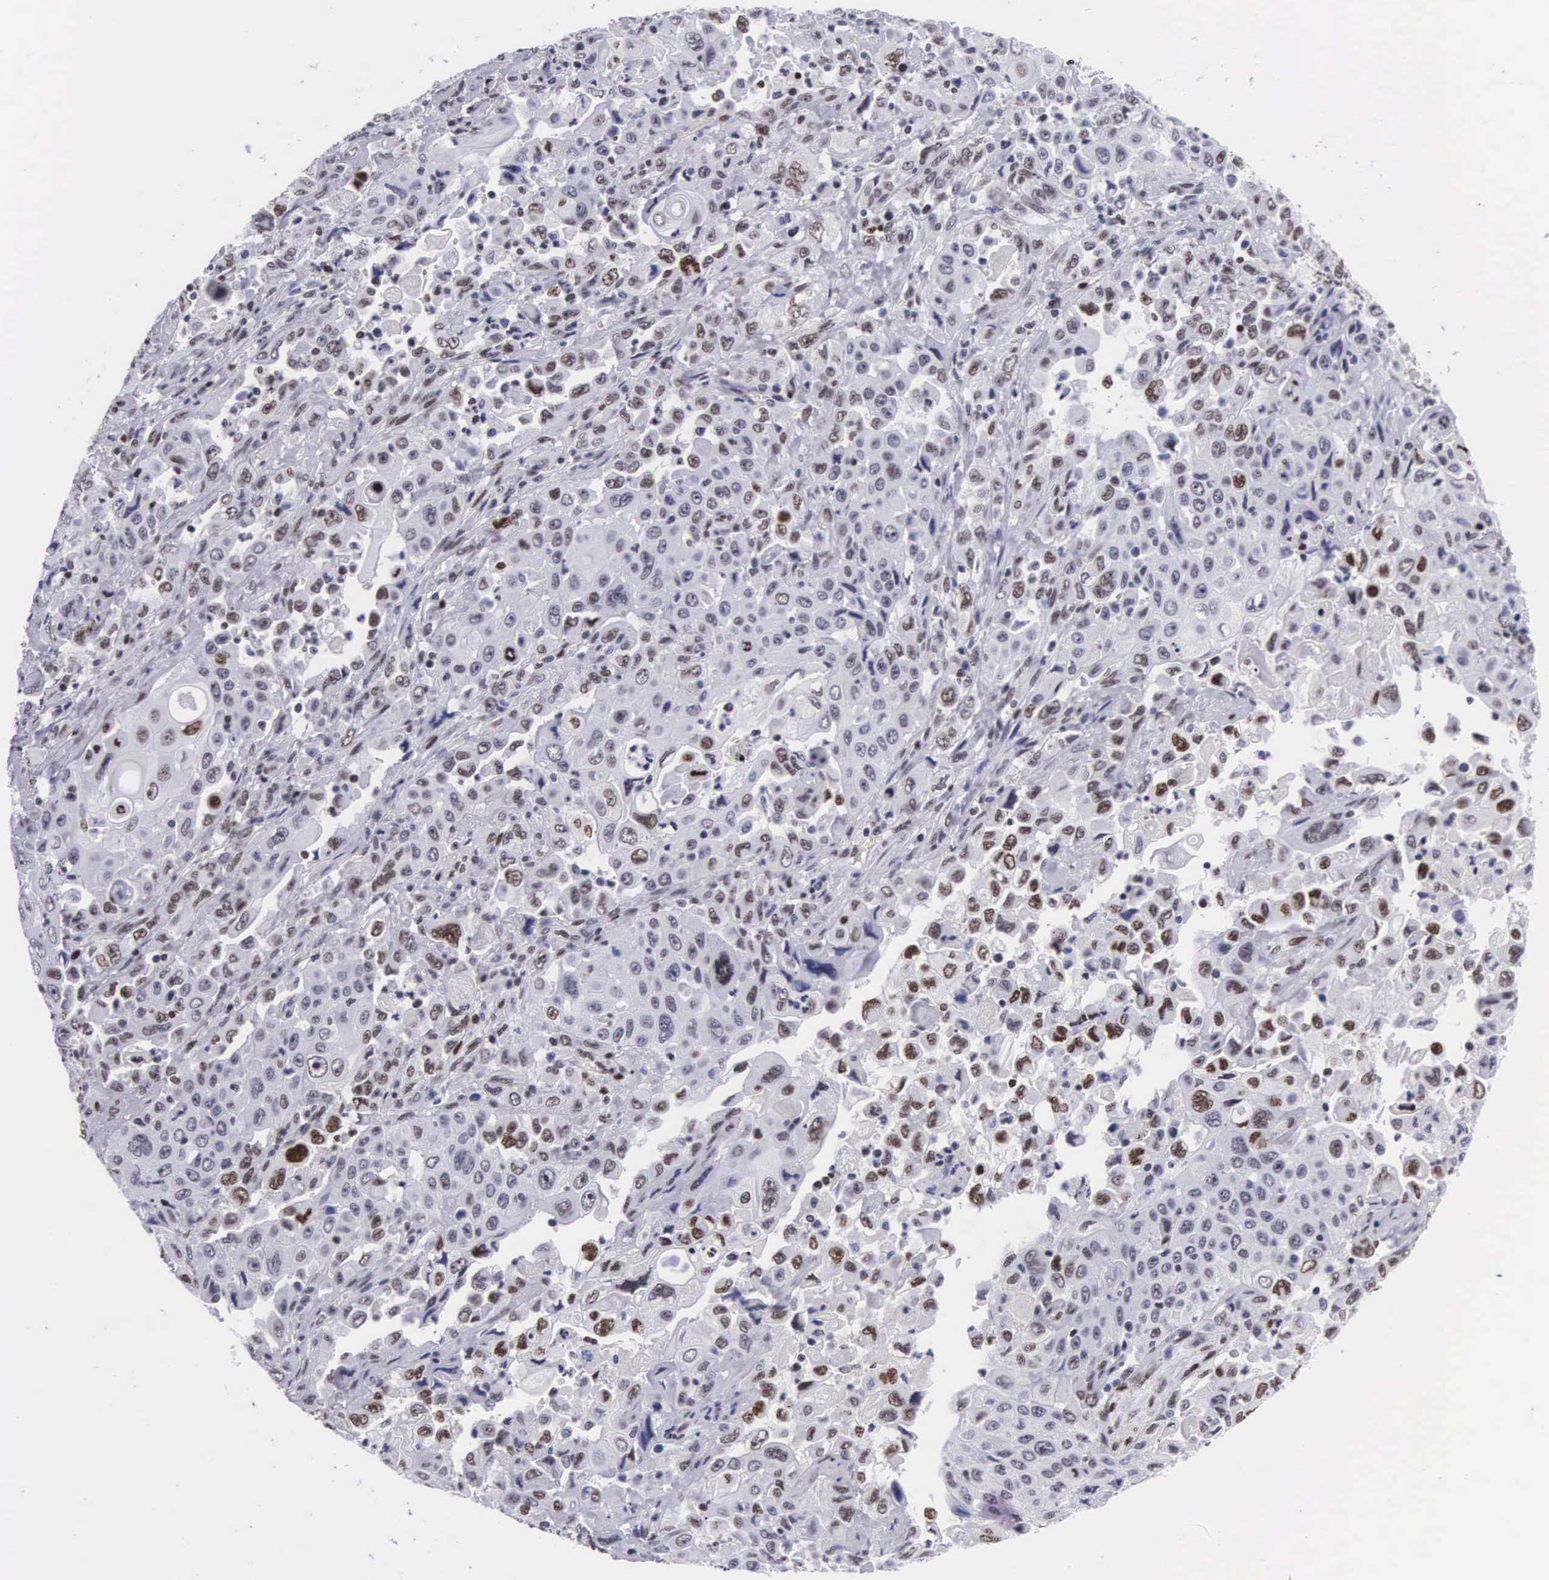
{"staining": {"intensity": "moderate", "quantity": "25%-75%", "location": "nuclear"}, "tissue": "pancreatic cancer", "cell_type": "Tumor cells", "image_type": "cancer", "snomed": [{"axis": "morphology", "description": "Adenocarcinoma, NOS"}, {"axis": "topography", "description": "Pancreas"}], "caption": "DAB (3,3'-diaminobenzidine) immunohistochemical staining of human pancreatic cancer displays moderate nuclear protein positivity in about 25%-75% of tumor cells.", "gene": "MECP2", "patient": {"sex": "male", "age": 70}}